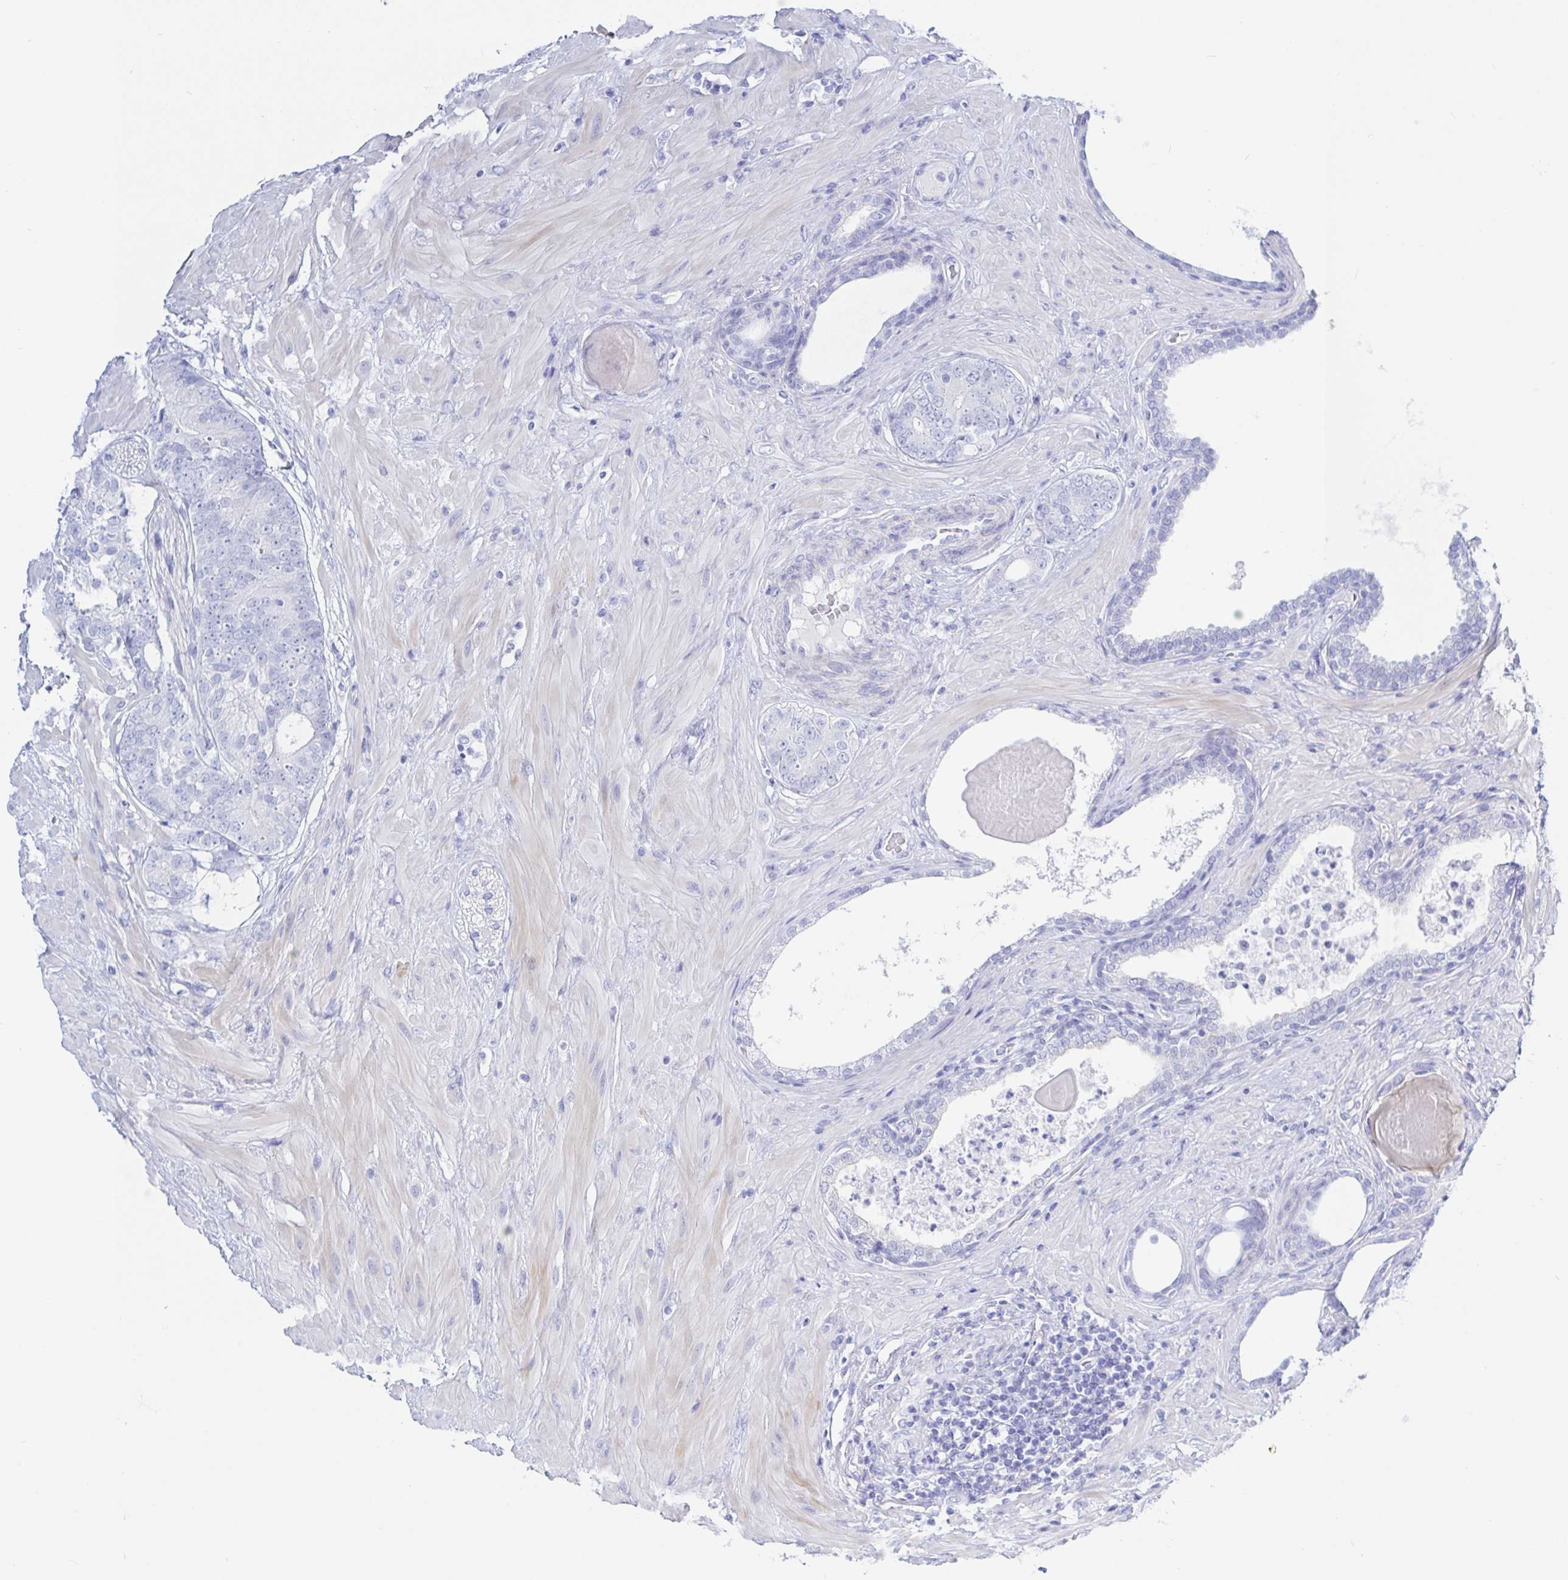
{"staining": {"intensity": "negative", "quantity": "none", "location": "none"}, "tissue": "prostate cancer", "cell_type": "Tumor cells", "image_type": "cancer", "snomed": [{"axis": "morphology", "description": "Adenocarcinoma, High grade"}, {"axis": "topography", "description": "Prostate"}], "caption": "There is no significant positivity in tumor cells of adenocarcinoma (high-grade) (prostate).", "gene": "KCNH6", "patient": {"sex": "male", "age": 62}}